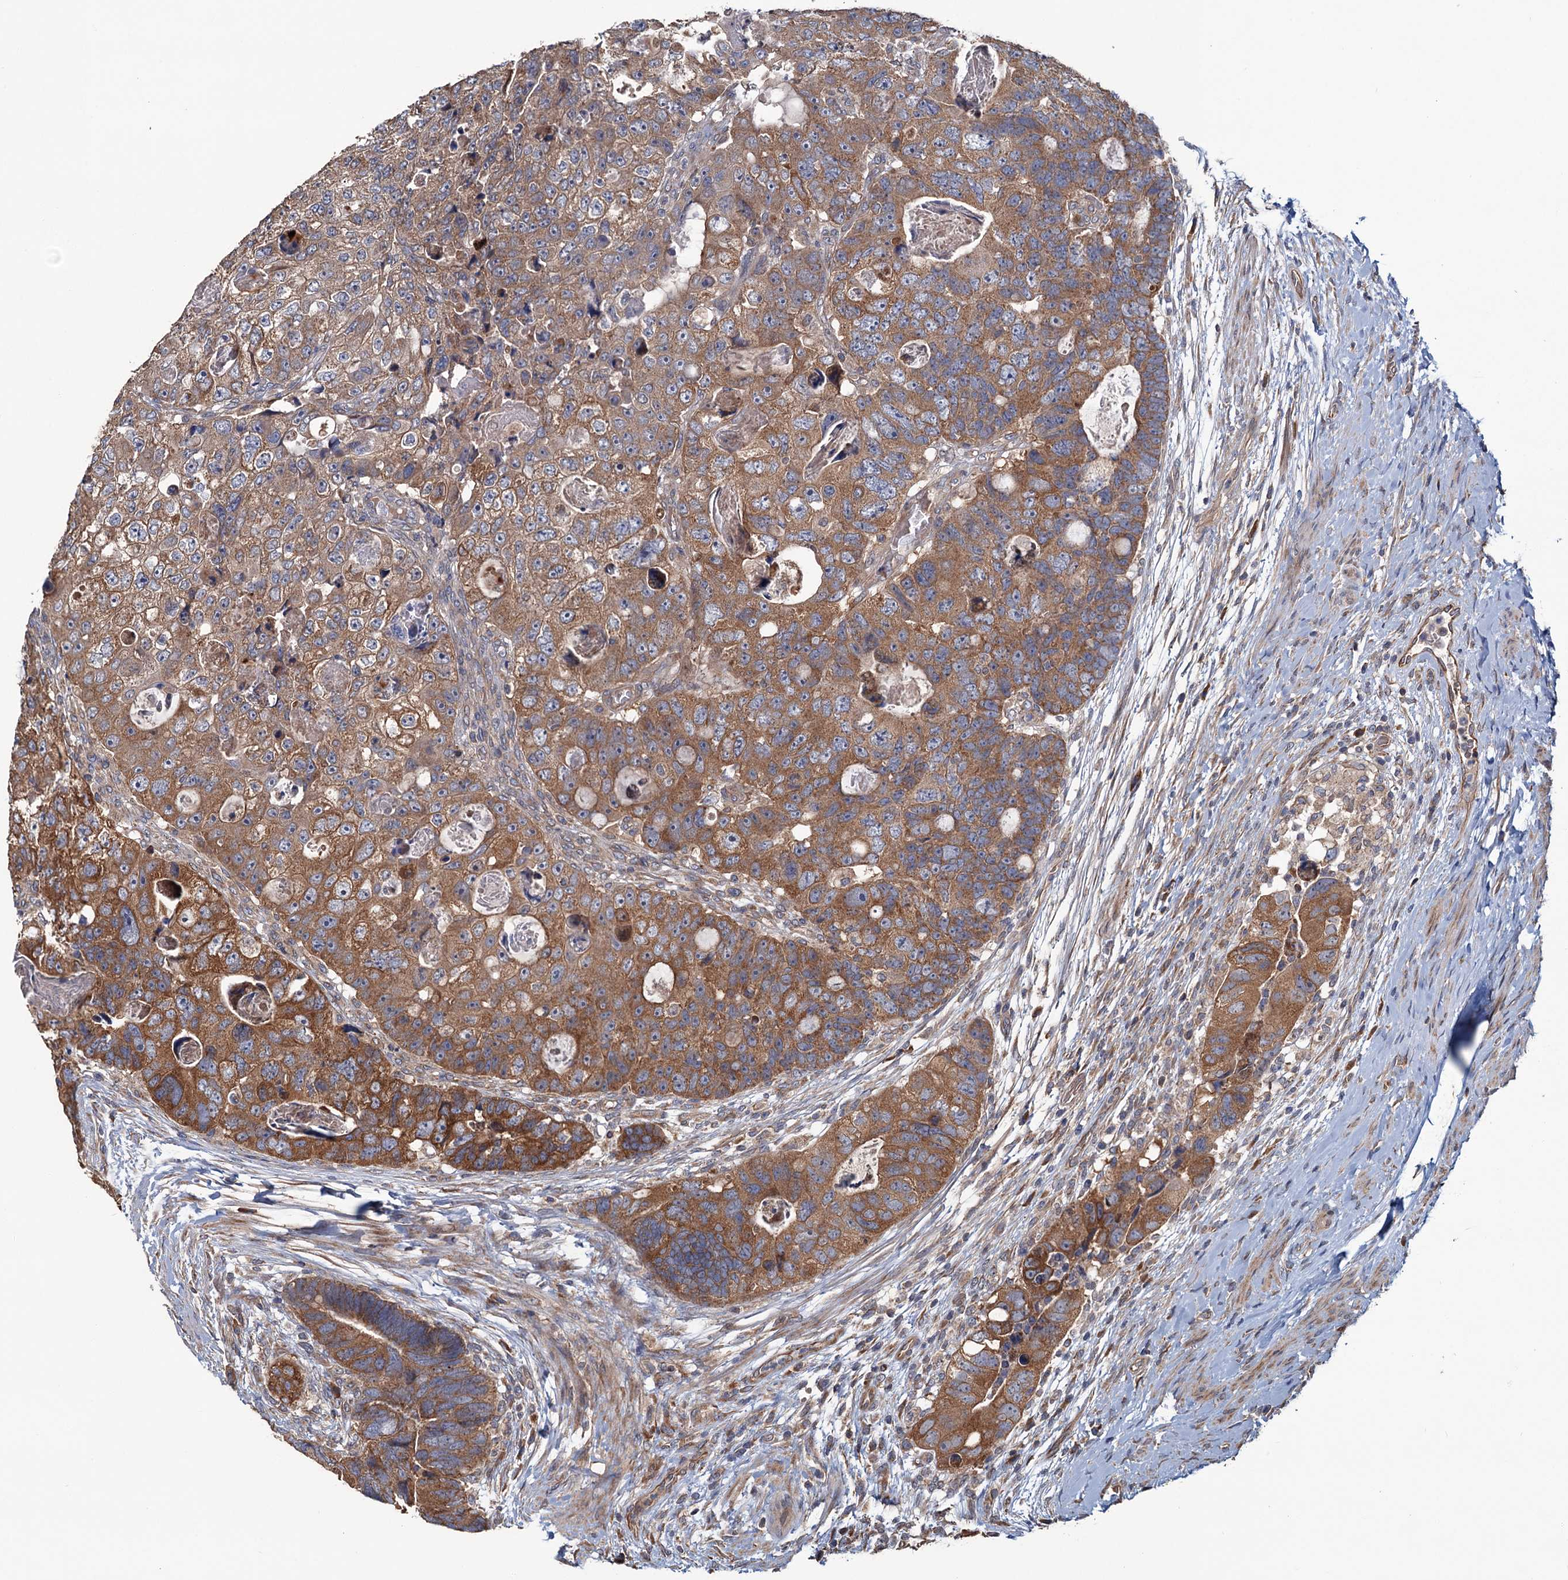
{"staining": {"intensity": "moderate", "quantity": ">75%", "location": "cytoplasmic/membranous"}, "tissue": "colorectal cancer", "cell_type": "Tumor cells", "image_type": "cancer", "snomed": [{"axis": "morphology", "description": "Adenocarcinoma, NOS"}, {"axis": "topography", "description": "Rectum"}], "caption": "Immunohistochemistry (DAB (3,3'-diaminobenzidine)) staining of human colorectal cancer (adenocarcinoma) reveals moderate cytoplasmic/membranous protein positivity in approximately >75% of tumor cells.", "gene": "MTRR", "patient": {"sex": "male", "age": 59}}